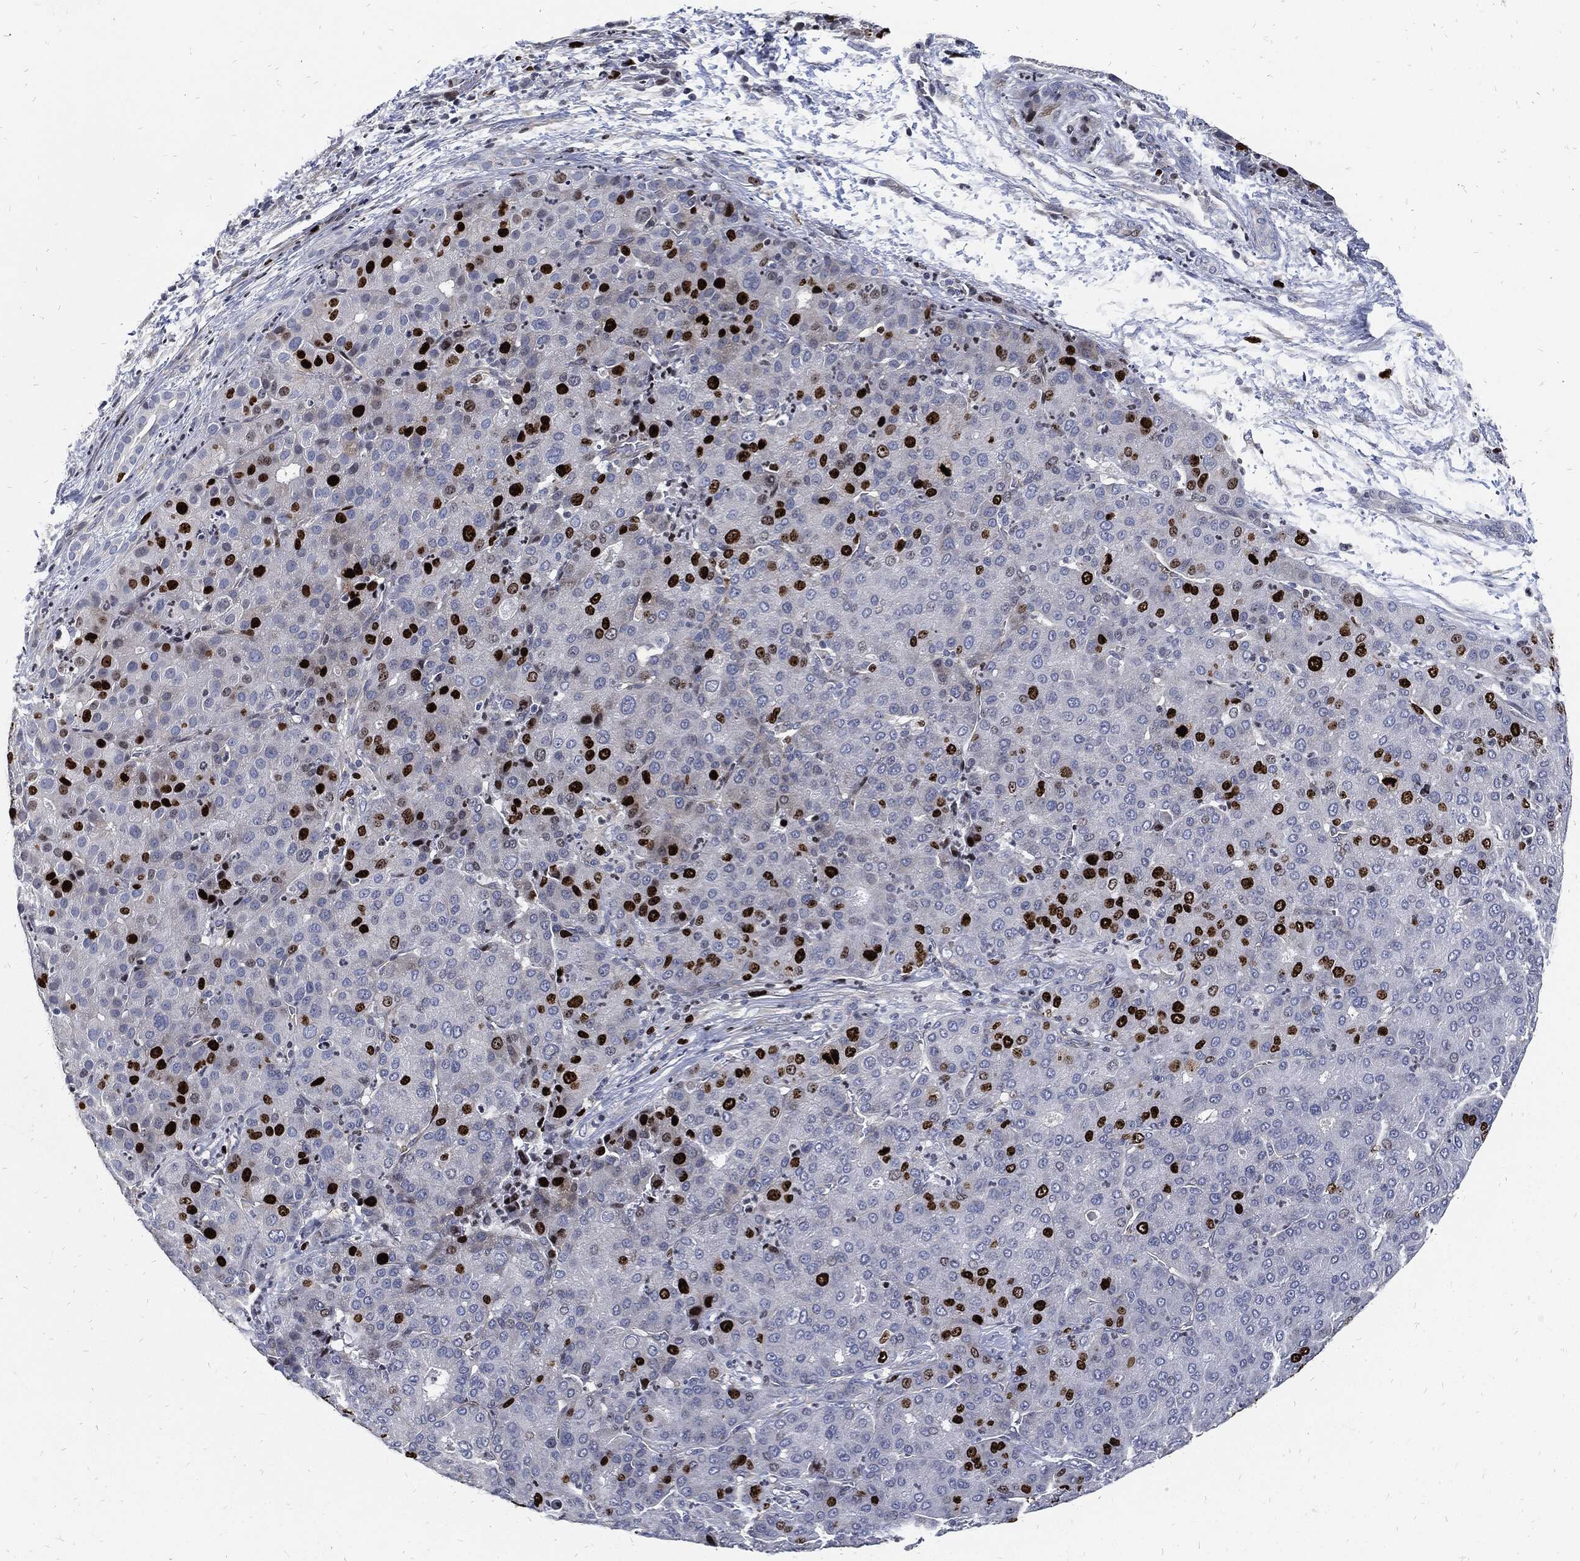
{"staining": {"intensity": "strong", "quantity": "<25%", "location": "nuclear"}, "tissue": "liver cancer", "cell_type": "Tumor cells", "image_type": "cancer", "snomed": [{"axis": "morphology", "description": "Carcinoma, Hepatocellular, NOS"}, {"axis": "topography", "description": "Liver"}], "caption": "Strong nuclear protein staining is present in approximately <25% of tumor cells in hepatocellular carcinoma (liver).", "gene": "MKI67", "patient": {"sex": "male", "age": 65}}